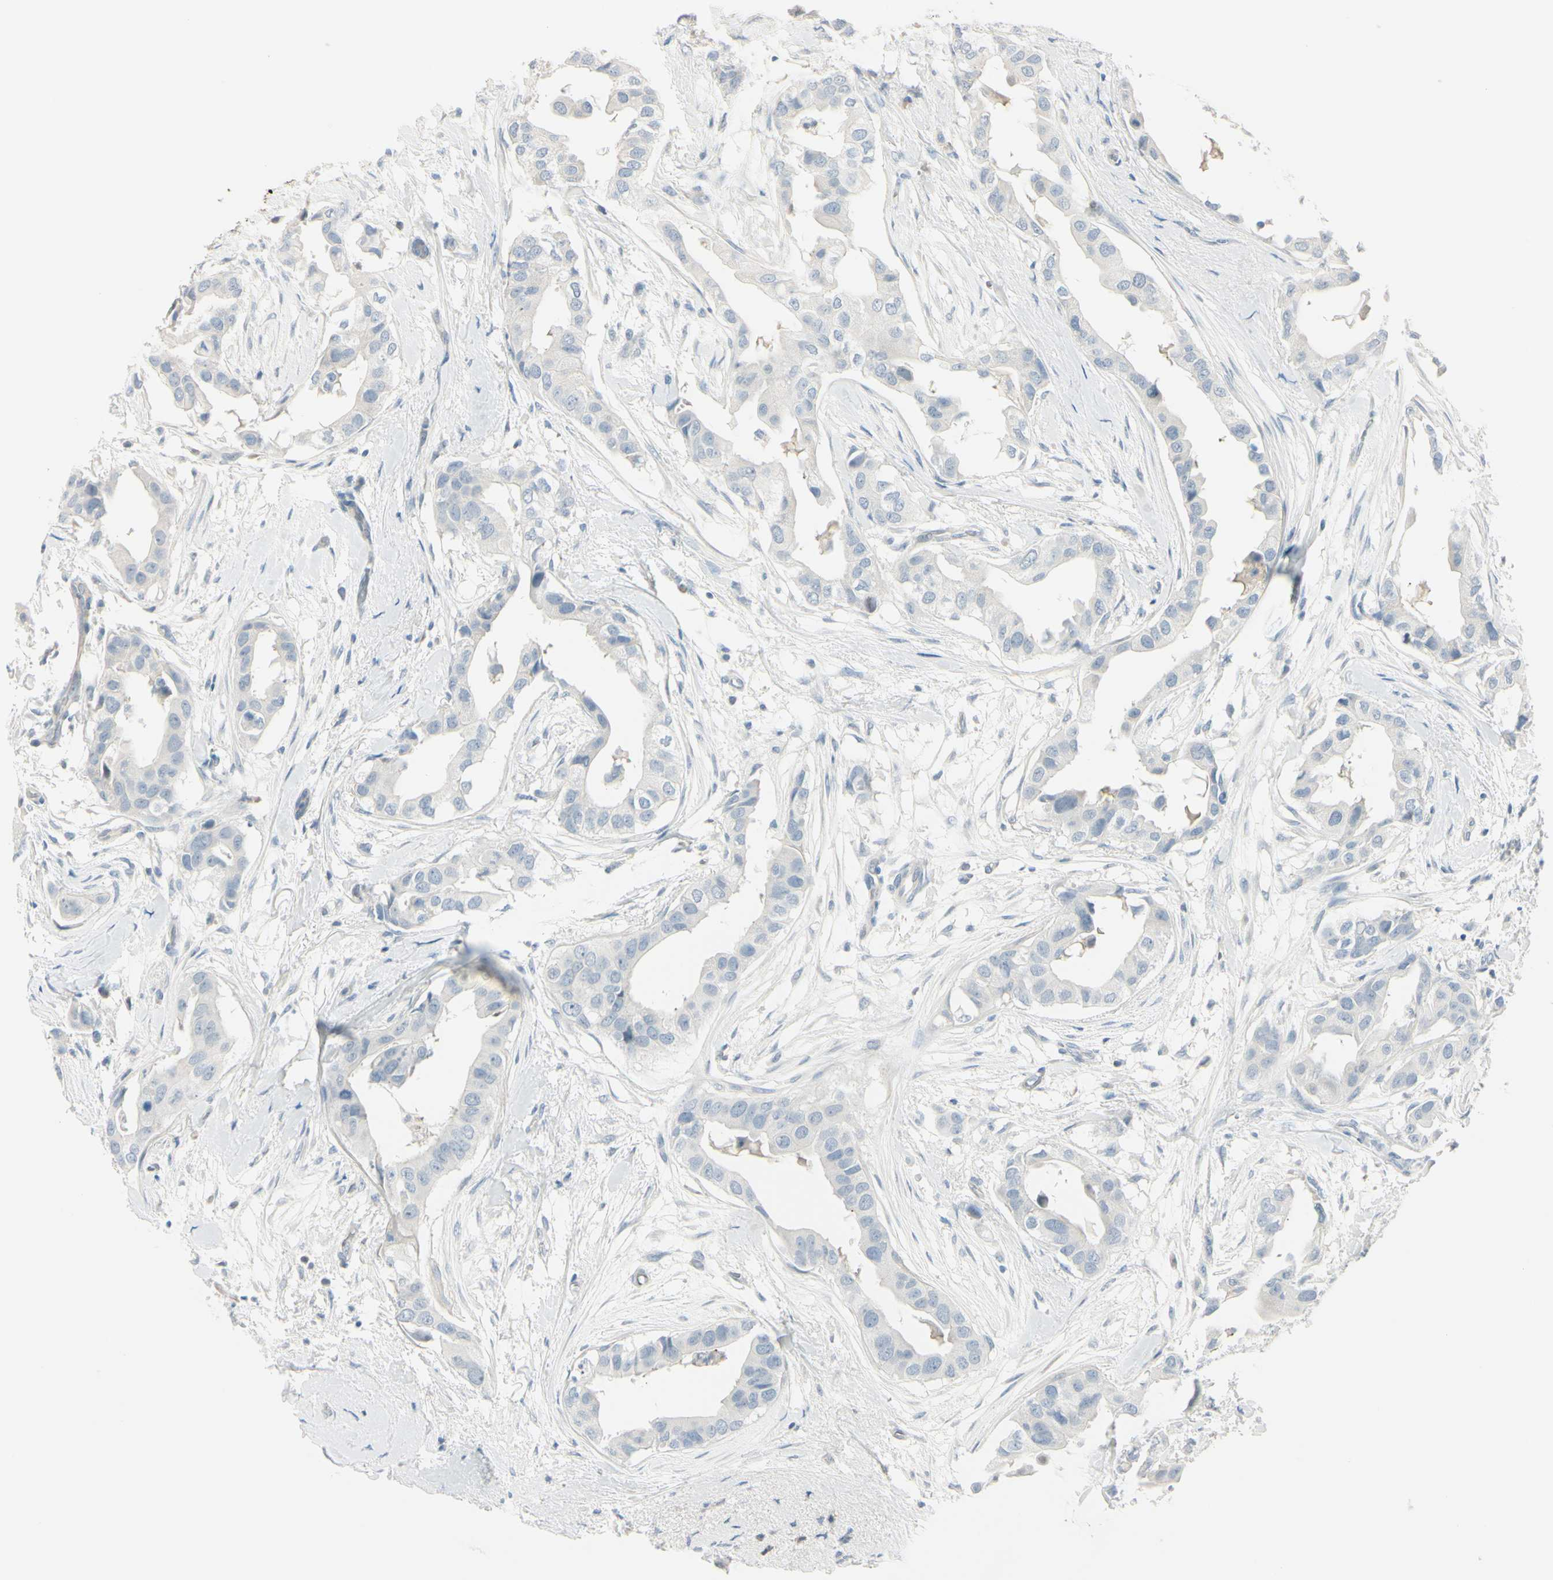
{"staining": {"intensity": "negative", "quantity": "none", "location": "none"}, "tissue": "breast cancer", "cell_type": "Tumor cells", "image_type": "cancer", "snomed": [{"axis": "morphology", "description": "Duct carcinoma"}, {"axis": "topography", "description": "Breast"}], "caption": "This is a micrograph of immunohistochemistry staining of breast invasive ductal carcinoma, which shows no positivity in tumor cells.", "gene": "ASB9", "patient": {"sex": "female", "age": 40}}